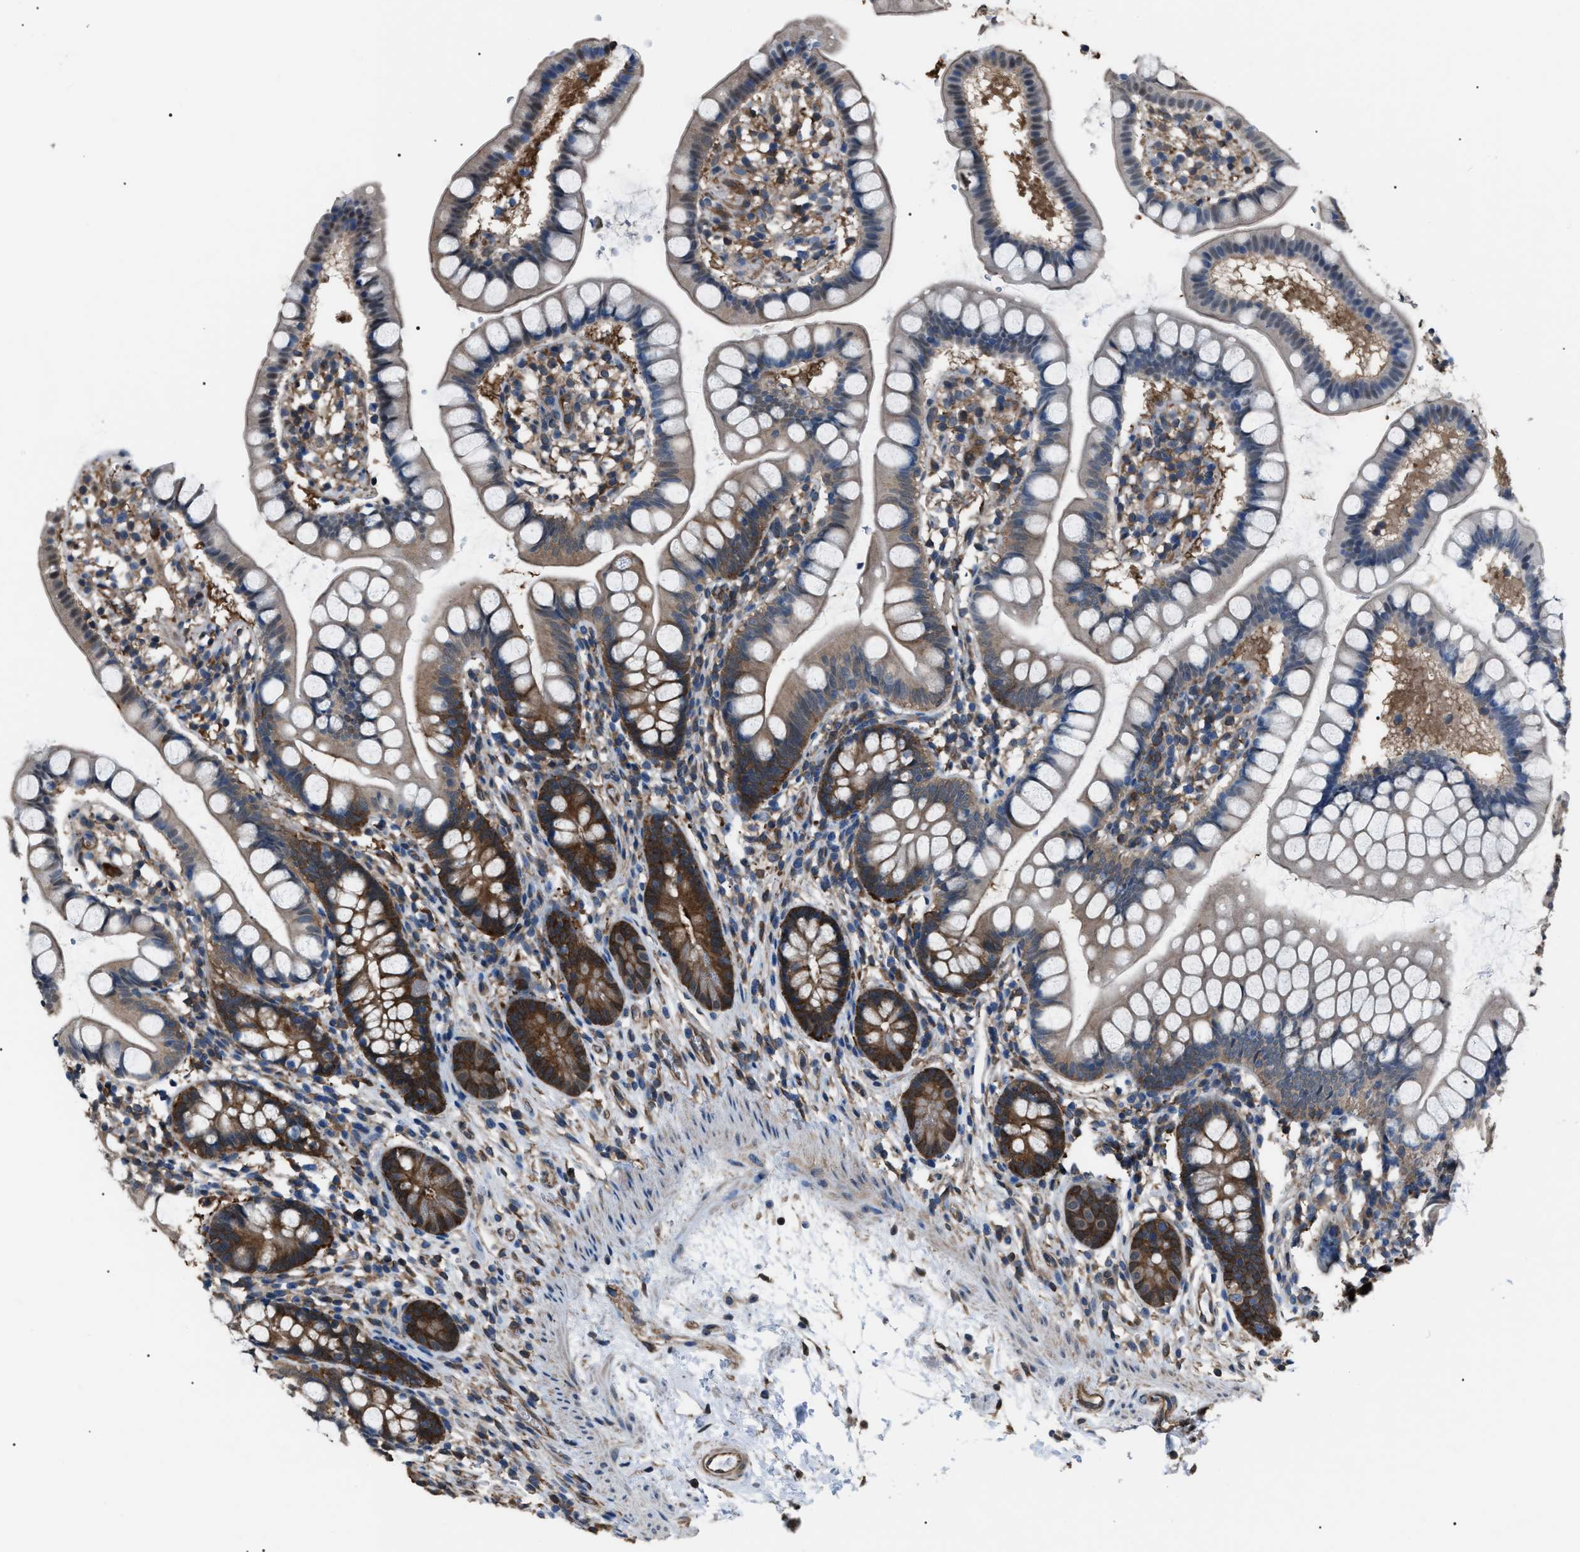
{"staining": {"intensity": "moderate", "quantity": "25%-75%", "location": "cytoplasmic/membranous"}, "tissue": "small intestine", "cell_type": "Glandular cells", "image_type": "normal", "snomed": [{"axis": "morphology", "description": "Normal tissue, NOS"}, {"axis": "topography", "description": "Small intestine"}], "caption": "A brown stain shows moderate cytoplasmic/membranous positivity of a protein in glandular cells of benign small intestine.", "gene": "PDCD5", "patient": {"sex": "female", "age": 84}}